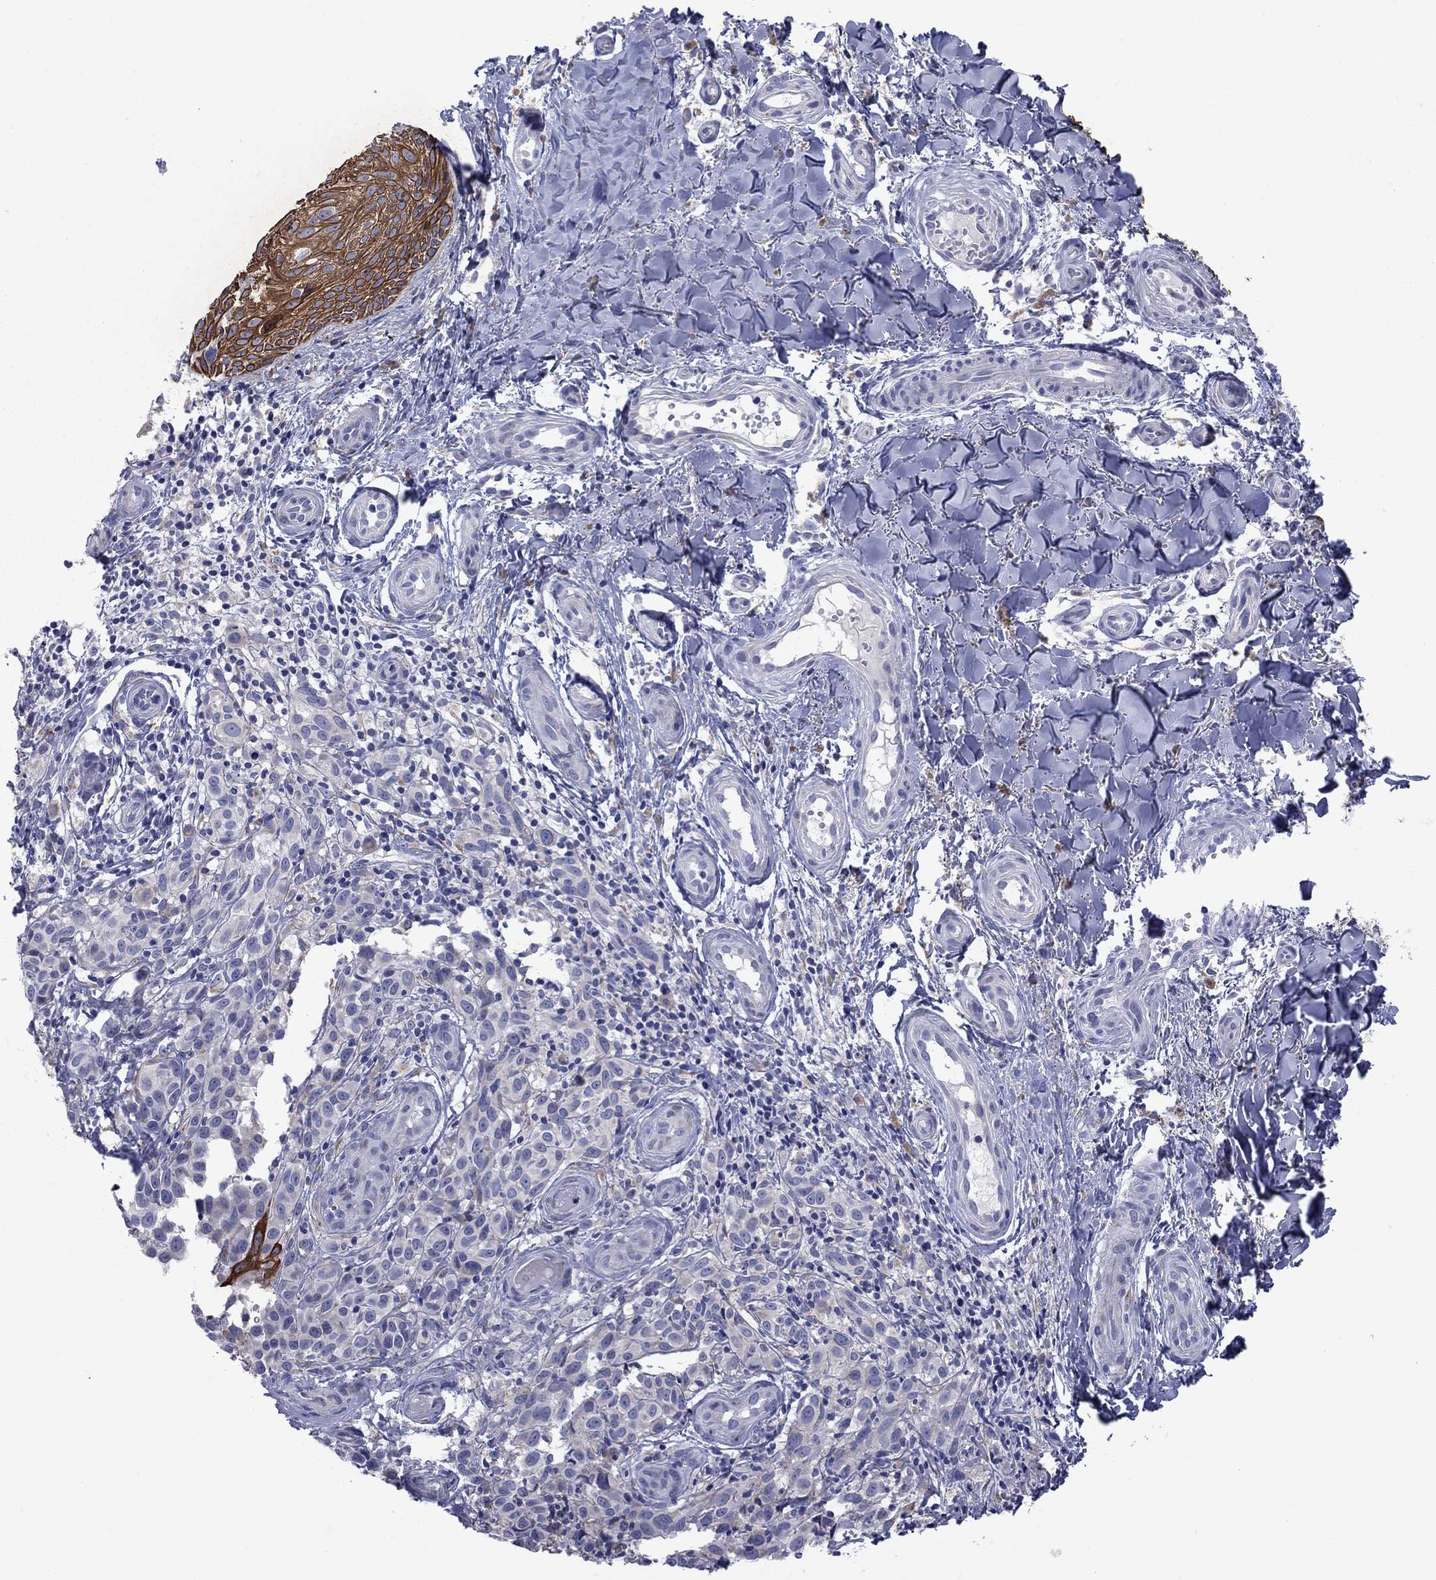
{"staining": {"intensity": "strong", "quantity": "<25%", "location": "cytoplasmic/membranous,nuclear"}, "tissue": "melanoma", "cell_type": "Tumor cells", "image_type": "cancer", "snomed": [{"axis": "morphology", "description": "Malignant melanoma, NOS"}, {"axis": "topography", "description": "Skin"}], "caption": "Protein staining of melanoma tissue exhibits strong cytoplasmic/membranous and nuclear positivity in approximately <25% of tumor cells. The protein of interest is stained brown, and the nuclei are stained in blue (DAB (3,3'-diaminobenzidine) IHC with brightfield microscopy, high magnification).", "gene": "TMPRSS11A", "patient": {"sex": "female", "age": 53}}